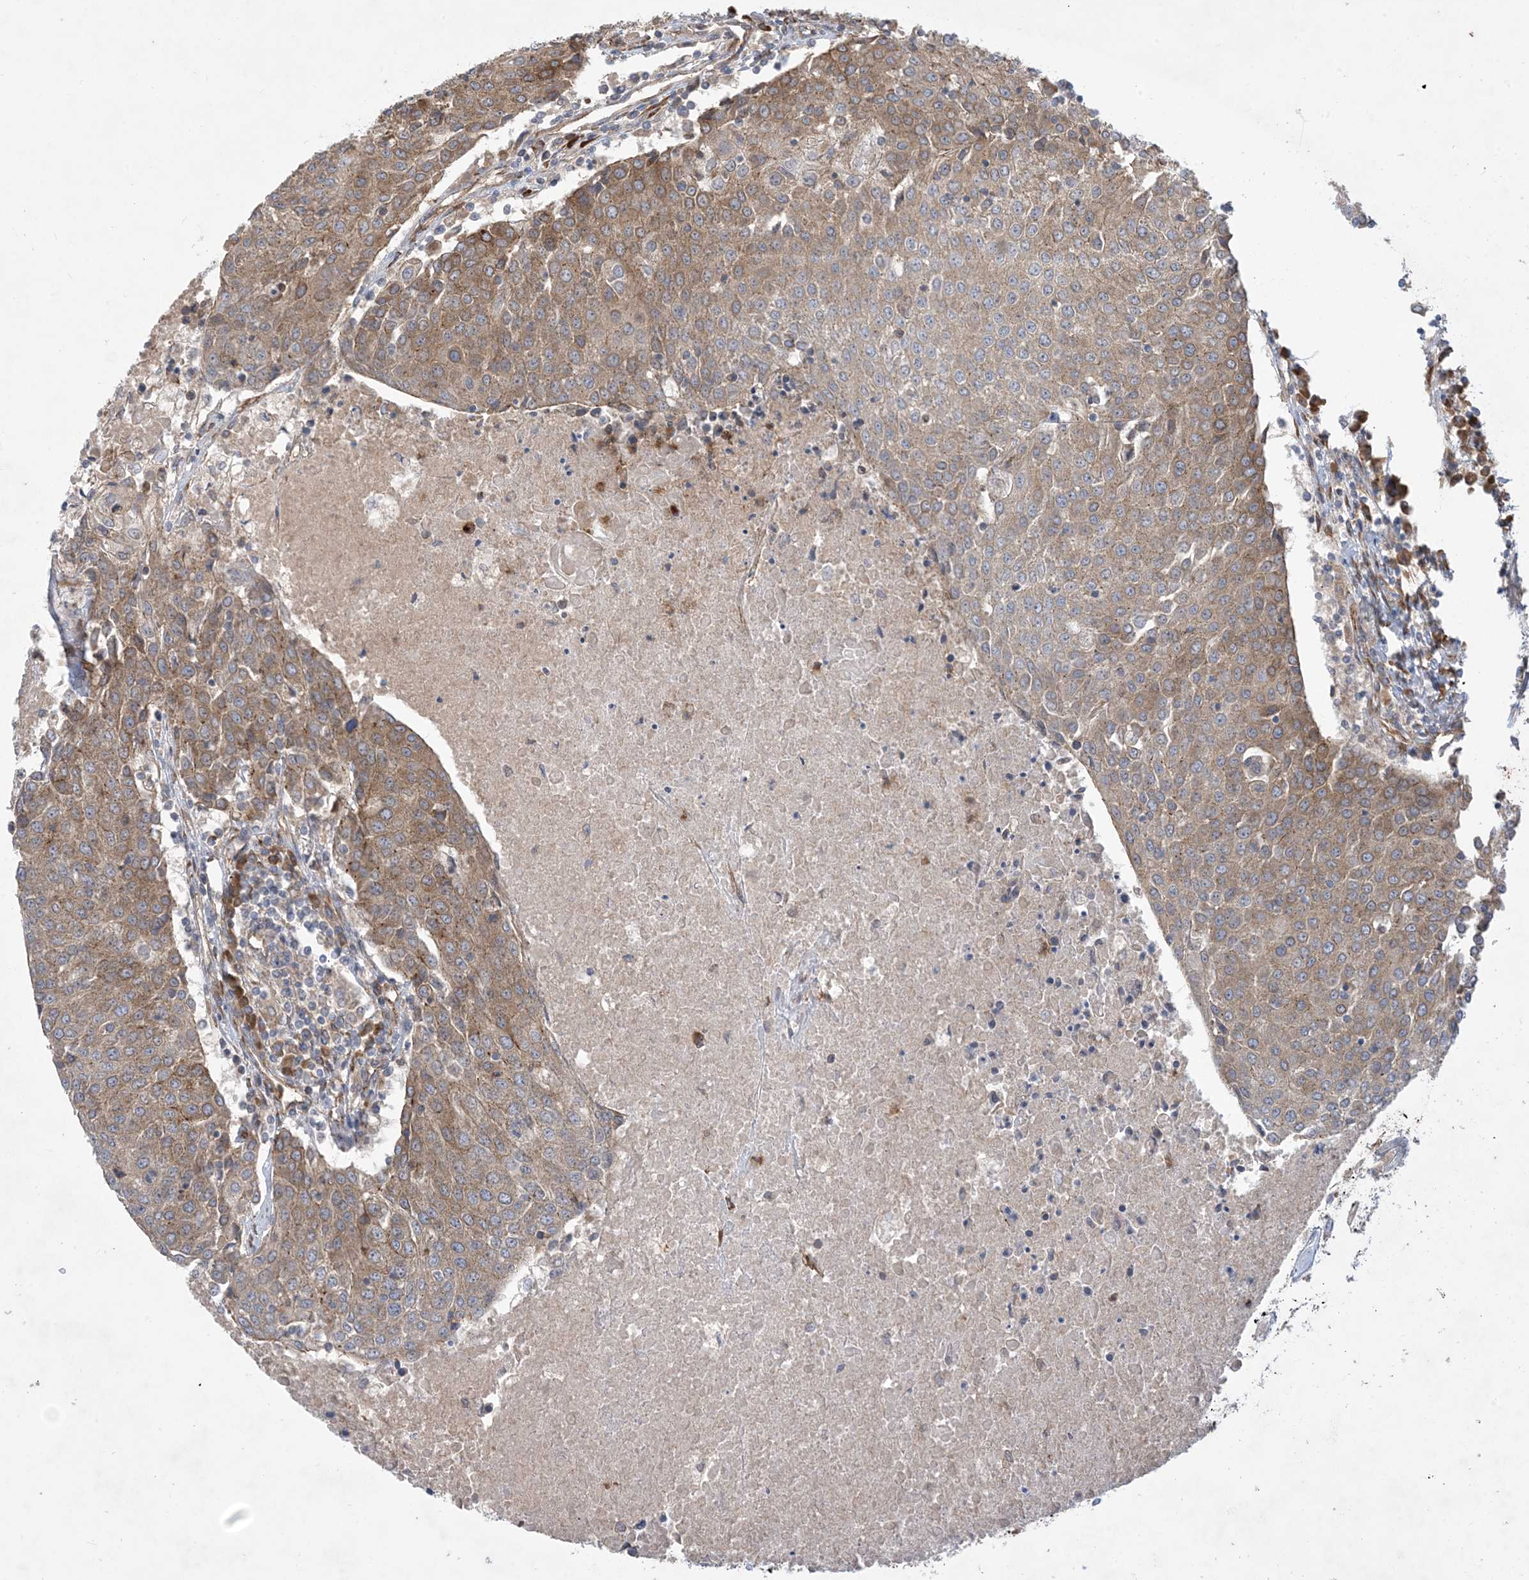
{"staining": {"intensity": "moderate", "quantity": ">75%", "location": "cytoplasmic/membranous"}, "tissue": "urothelial cancer", "cell_type": "Tumor cells", "image_type": "cancer", "snomed": [{"axis": "morphology", "description": "Urothelial carcinoma, High grade"}, {"axis": "topography", "description": "Urinary bladder"}], "caption": "Moderate cytoplasmic/membranous staining for a protein is seen in about >75% of tumor cells of high-grade urothelial carcinoma using immunohistochemistry.", "gene": "OTOP1", "patient": {"sex": "female", "age": 85}}